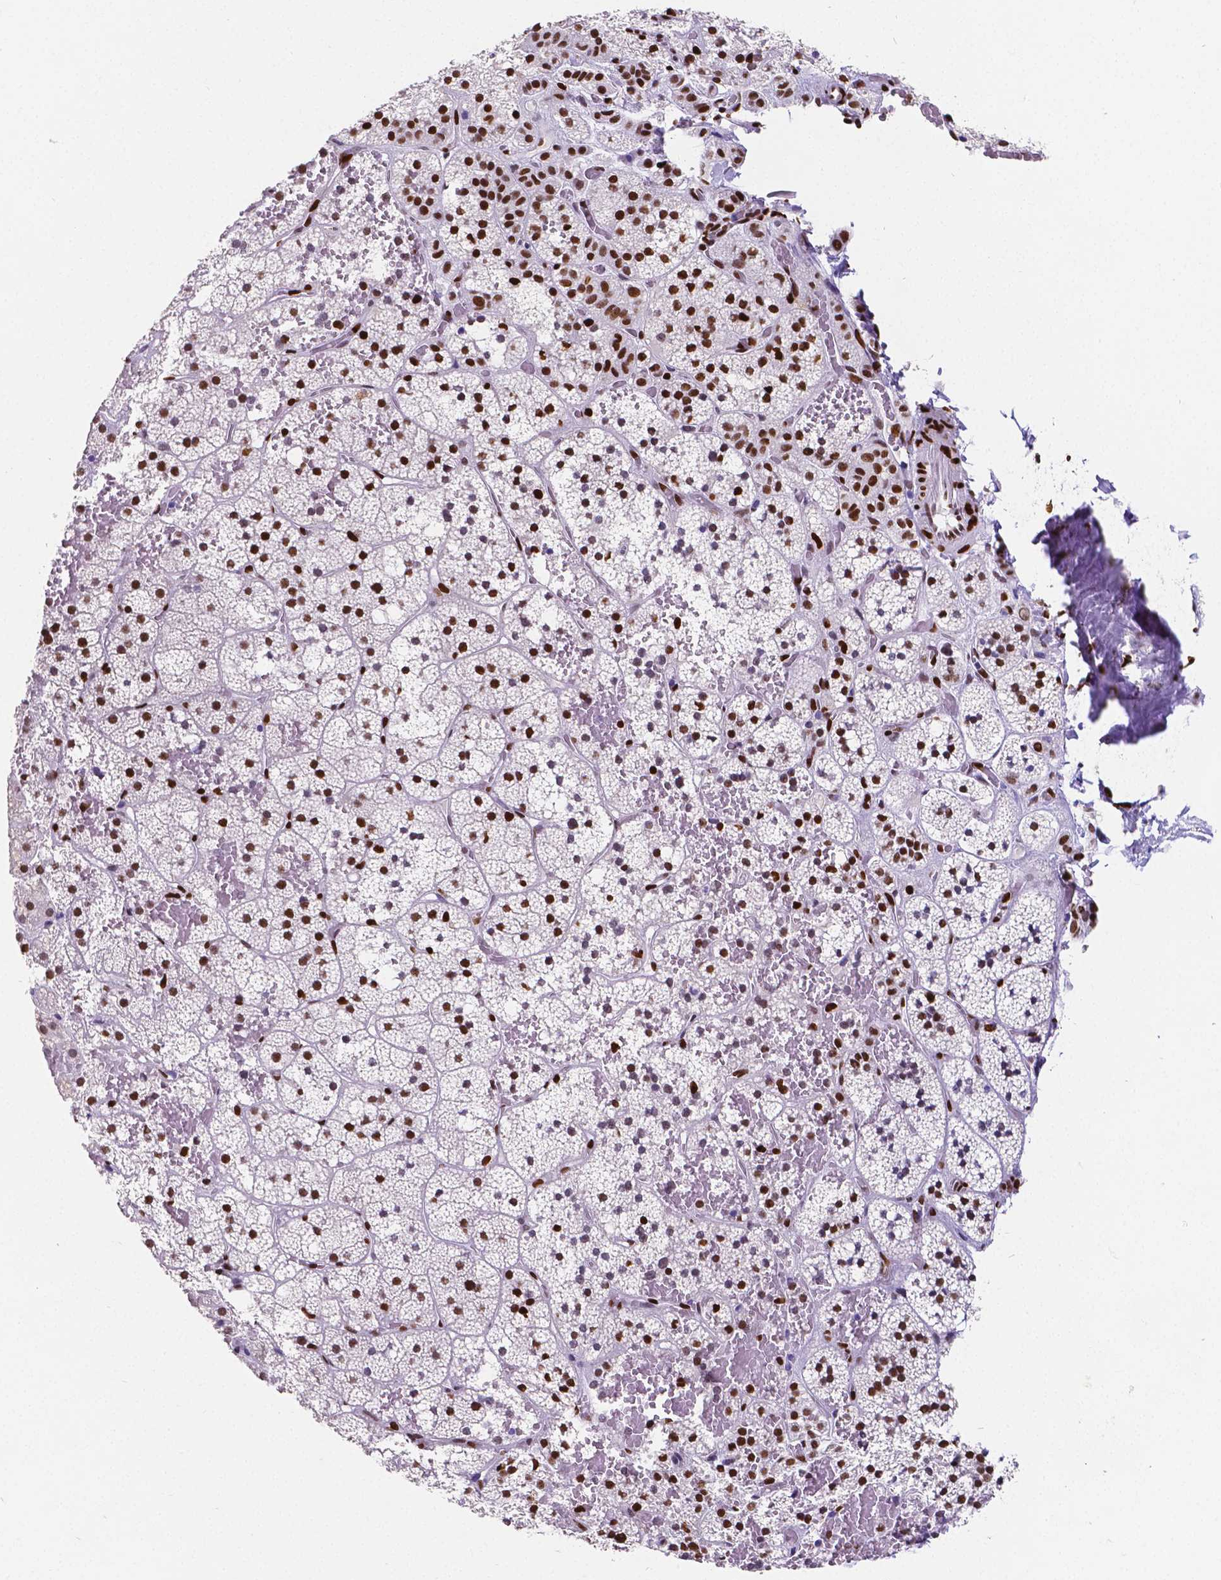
{"staining": {"intensity": "strong", "quantity": ">75%", "location": "nuclear"}, "tissue": "adrenal gland", "cell_type": "Glandular cells", "image_type": "normal", "snomed": [{"axis": "morphology", "description": "Normal tissue, NOS"}, {"axis": "topography", "description": "Adrenal gland"}], "caption": "Strong nuclear staining for a protein is appreciated in approximately >75% of glandular cells of unremarkable adrenal gland using IHC.", "gene": "MEF2C", "patient": {"sex": "male", "age": 53}}